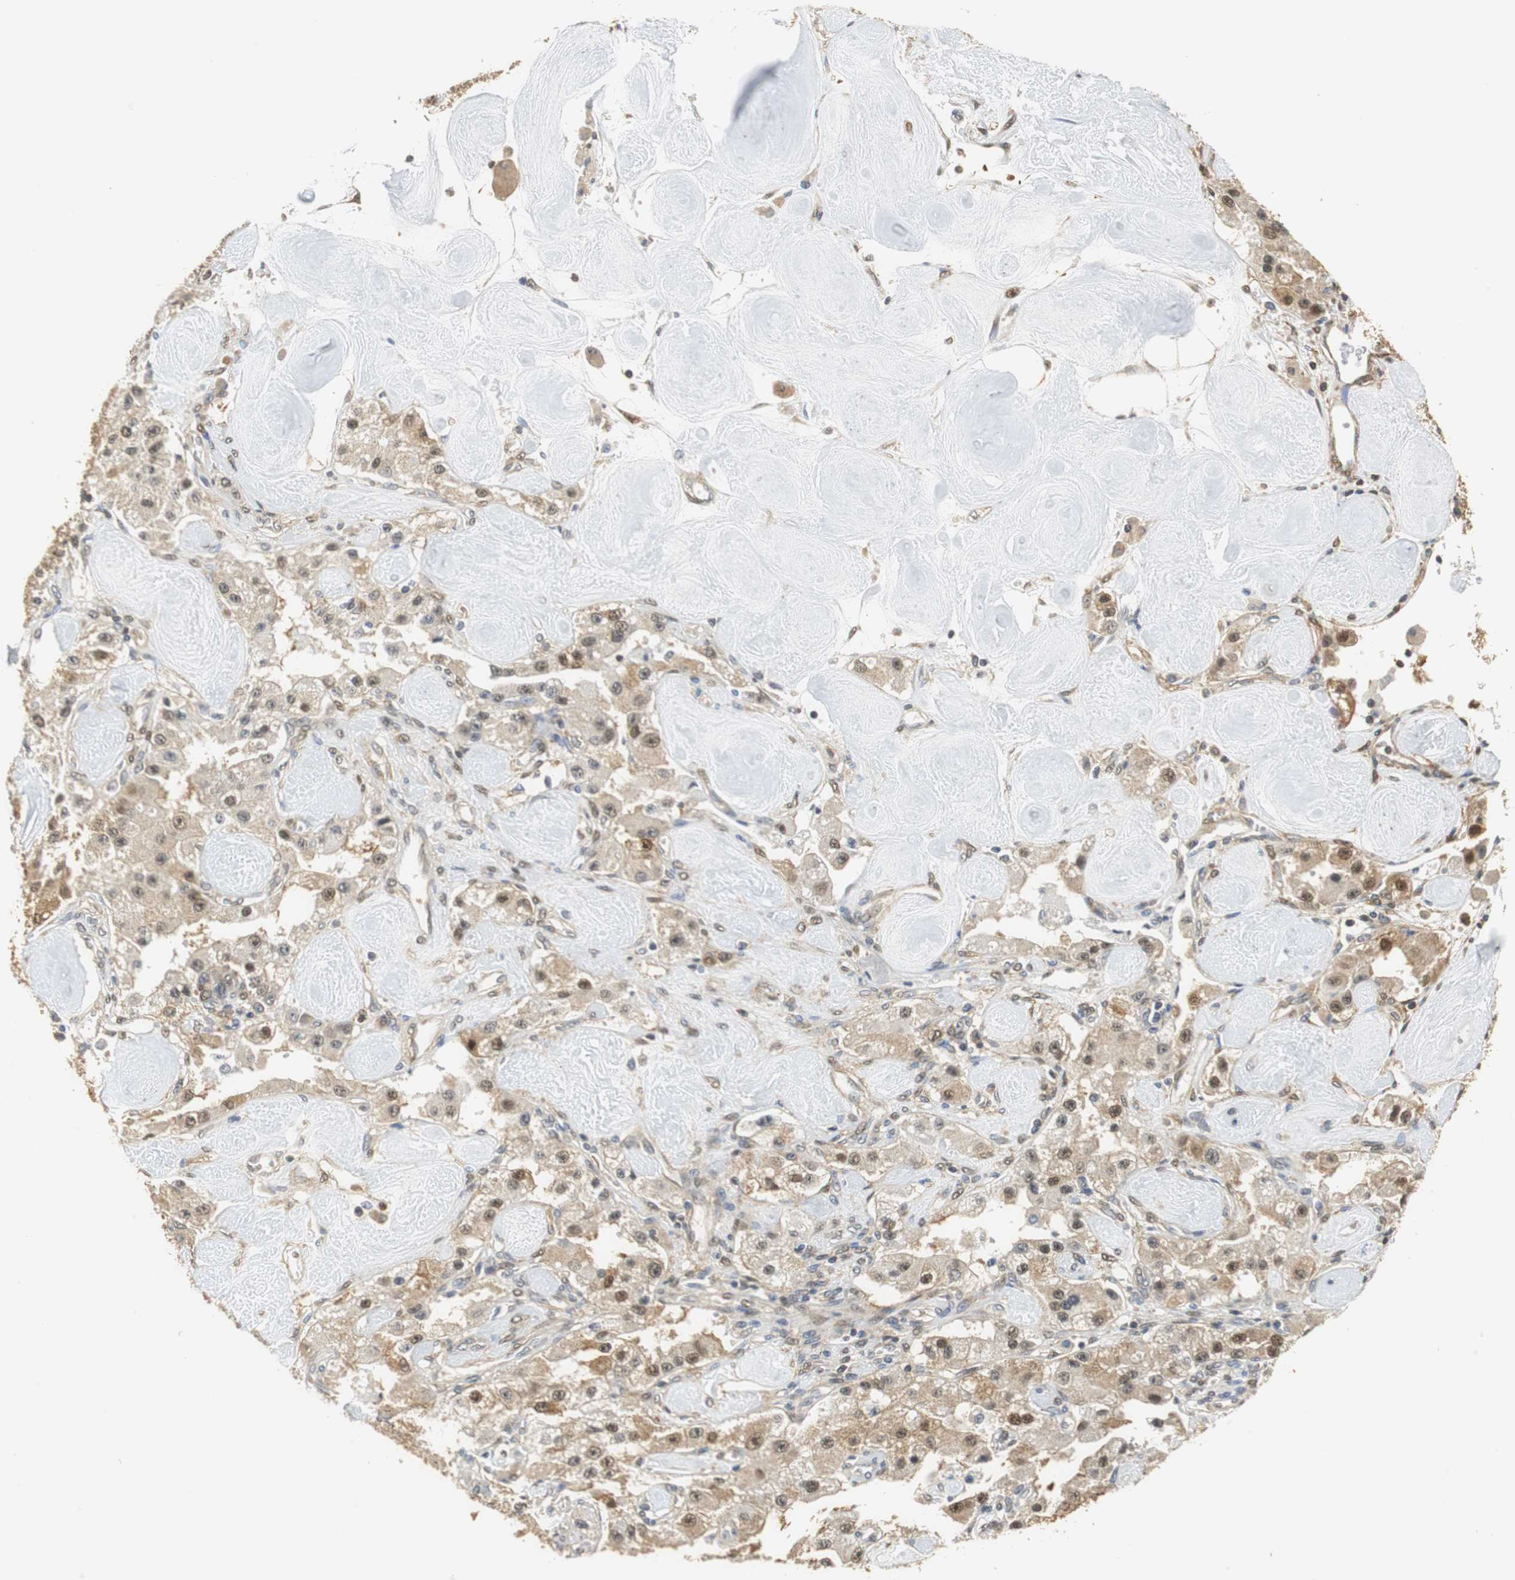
{"staining": {"intensity": "moderate", "quantity": ">75%", "location": "cytoplasmic/membranous,nuclear"}, "tissue": "carcinoid", "cell_type": "Tumor cells", "image_type": "cancer", "snomed": [{"axis": "morphology", "description": "Carcinoid, malignant, NOS"}, {"axis": "topography", "description": "Pancreas"}], "caption": "Immunohistochemistry (IHC) of human malignant carcinoid reveals medium levels of moderate cytoplasmic/membranous and nuclear expression in approximately >75% of tumor cells.", "gene": "UBQLN2", "patient": {"sex": "male", "age": 41}}